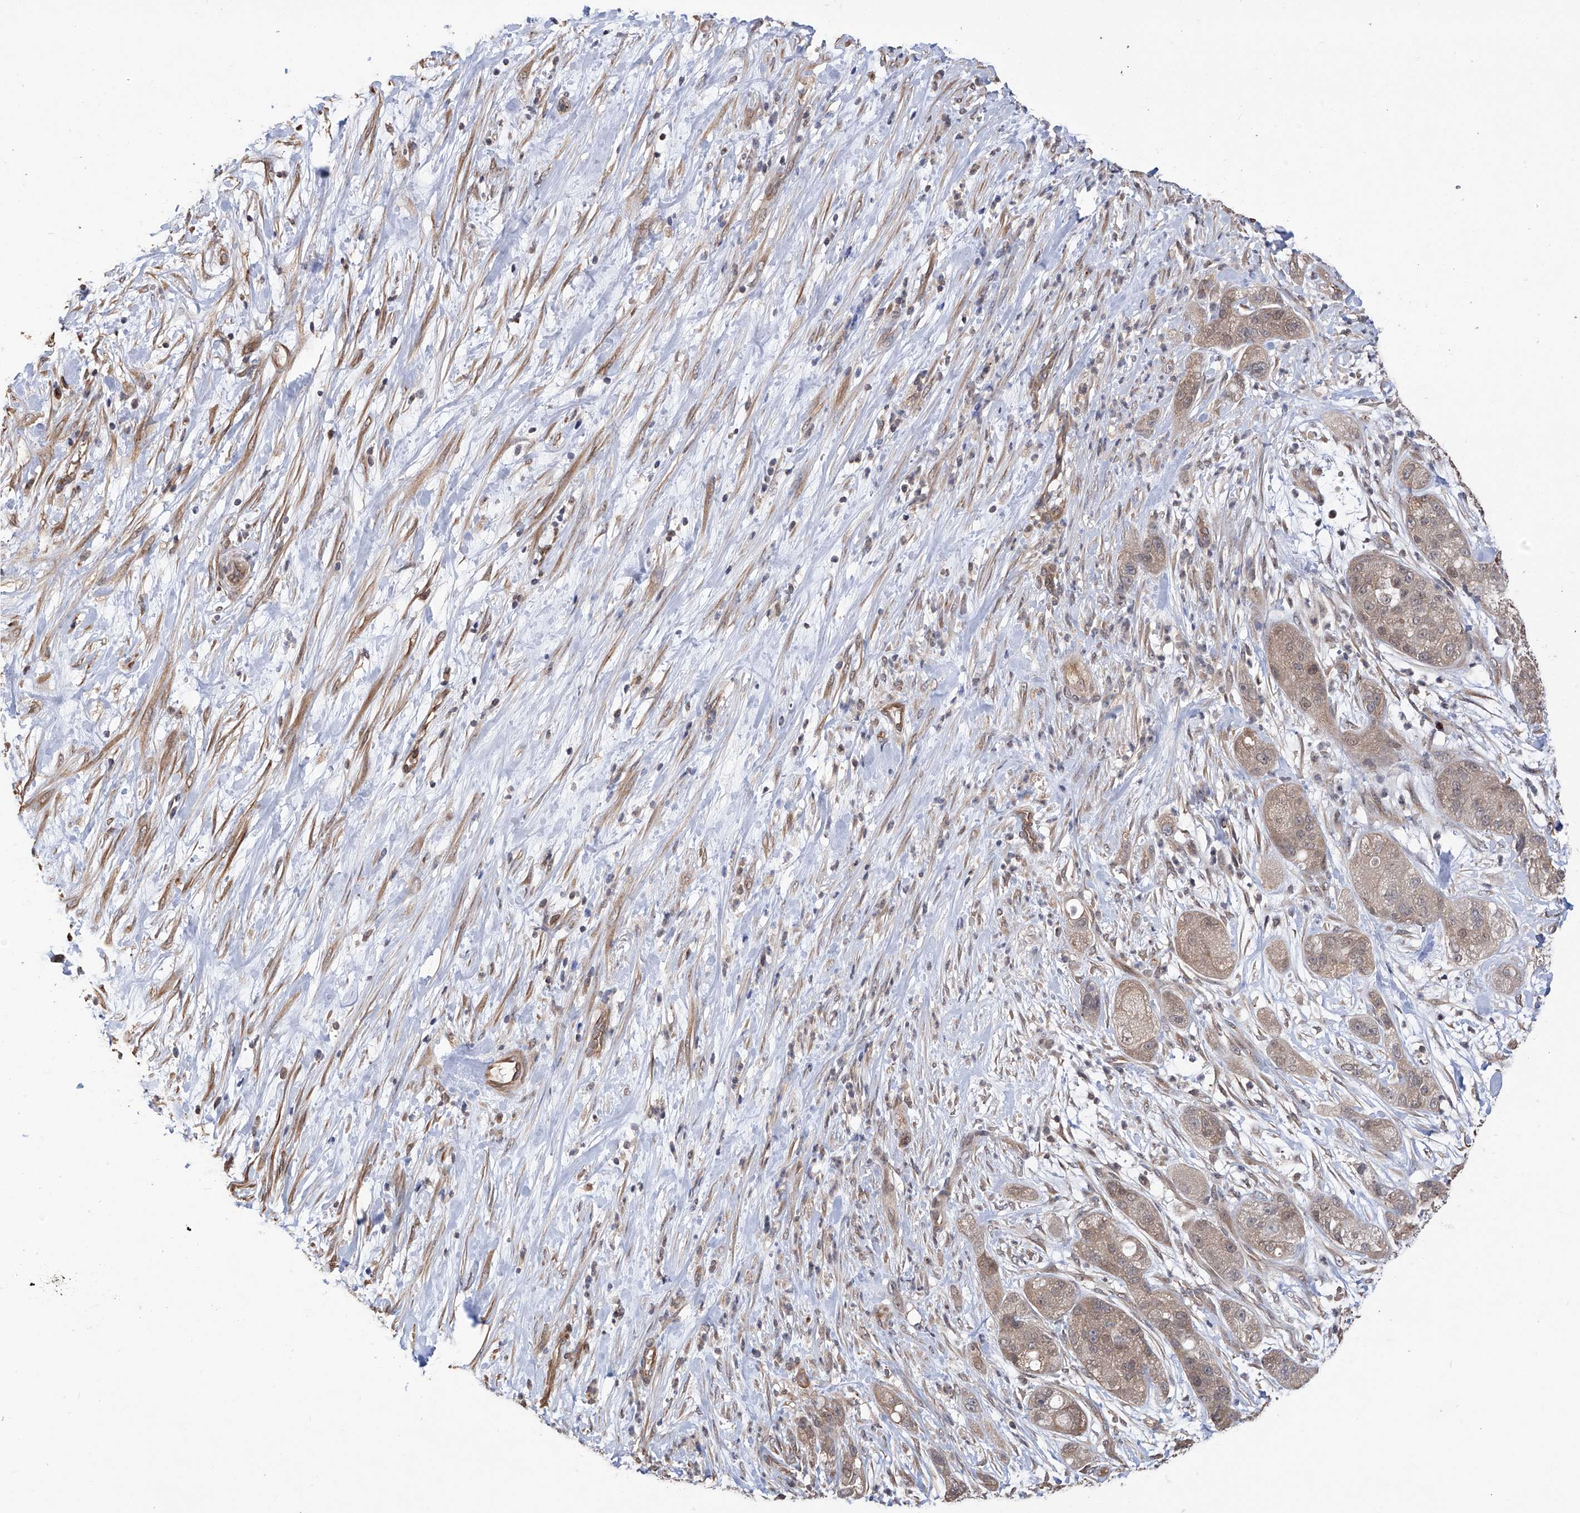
{"staining": {"intensity": "weak", "quantity": "25%-75%", "location": "cytoplasmic/membranous,nuclear"}, "tissue": "pancreatic cancer", "cell_type": "Tumor cells", "image_type": "cancer", "snomed": [{"axis": "morphology", "description": "Adenocarcinoma, NOS"}, {"axis": "topography", "description": "Pancreas"}], "caption": "There is low levels of weak cytoplasmic/membranous and nuclear staining in tumor cells of pancreatic cancer, as demonstrated by immunohistochemical staining (brown color).", "gene": "LYSMD4", "patient": {"sex": "female", "age": 78}}